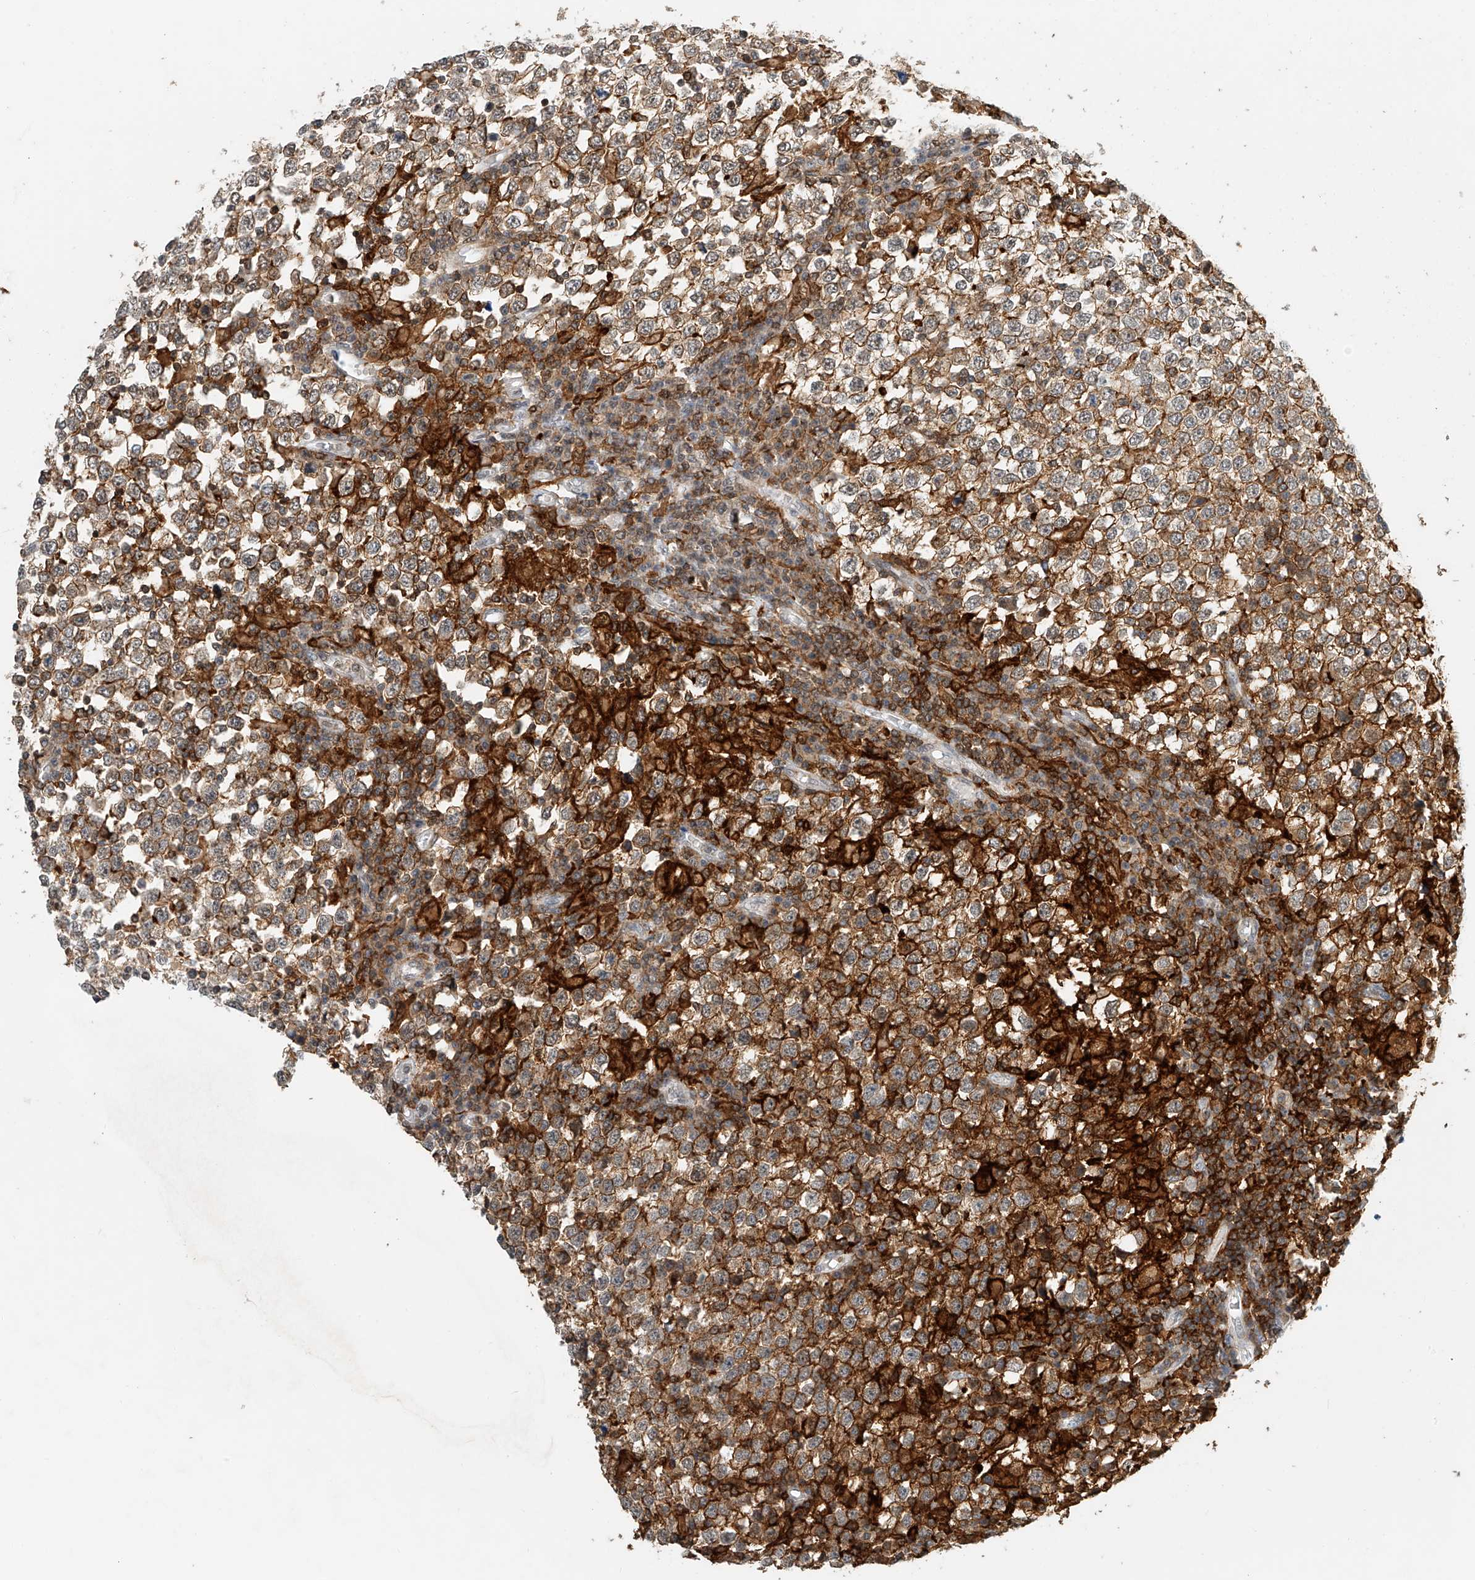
{"staining": {"intensity": "strong", "quantity": "25%-75%", "location": "cytoplasmic/membranous"}, "tissue": "testis cancer", "cell_type": "Tumor cells", "image_type": "cancer", "snomed": [{"axis": "morphology", "description": "Seminoma, NOS"}, {"axis": "topography", "description": "Testis"}], "caption": "DAB immunohistochemical staining of testis cancer (seminoma) exhibits strong cytoplasmic/membranous protein positivity in approximately 25%-75% of tumor cells.", "gene": "MICAL1", "patient": {"sex": "male", "age": 65}}